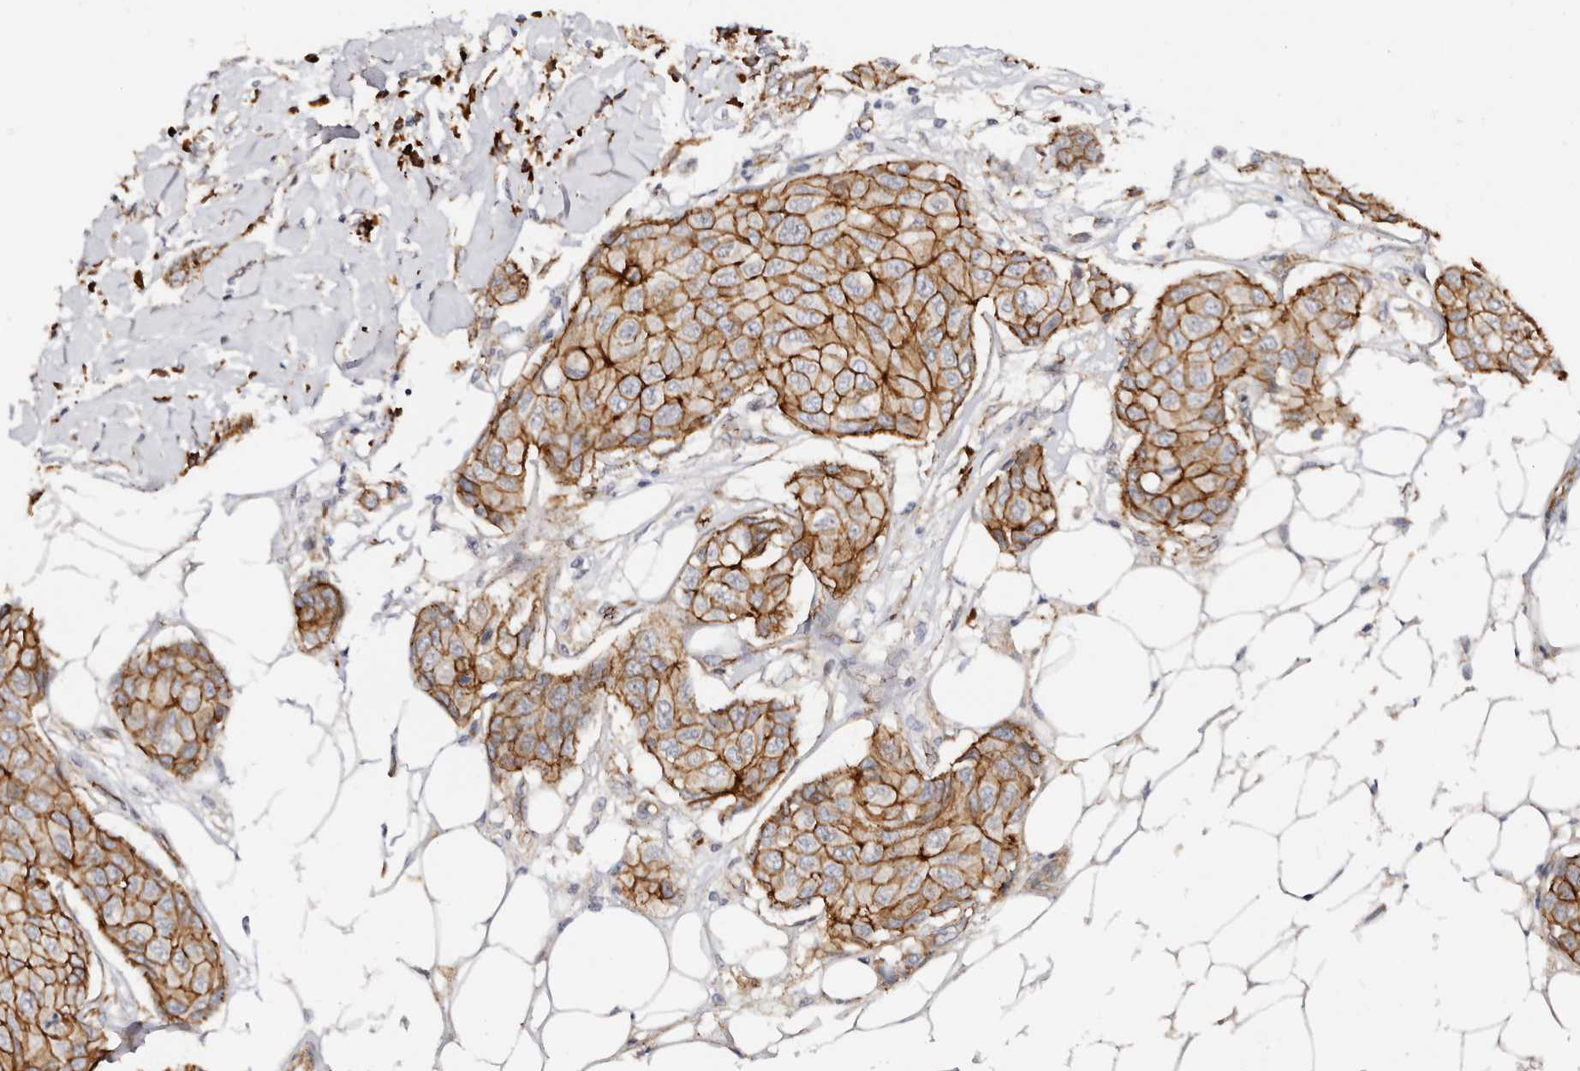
{"staining": {"intensity": "strong", "quantity": ">75%", "location": "cytoplasmic/membranous"}, "tissue": "breast cancer", "cell_type": "Tumor cells", "image_type": "cancer", "snomed": [{"axis": "morphology", "description": "Duct carcinoma"}, {"axis": "topography", "description": "Breast"}], "caption": "Immunohistochemistry of human breast intraductal carcinoma reveals high levels of strong cytoplasmic/membranous positivity in about >75% of tumor cells.", "gene": "CTNNB1", "patient": {"sex": "female", "age": 80}}